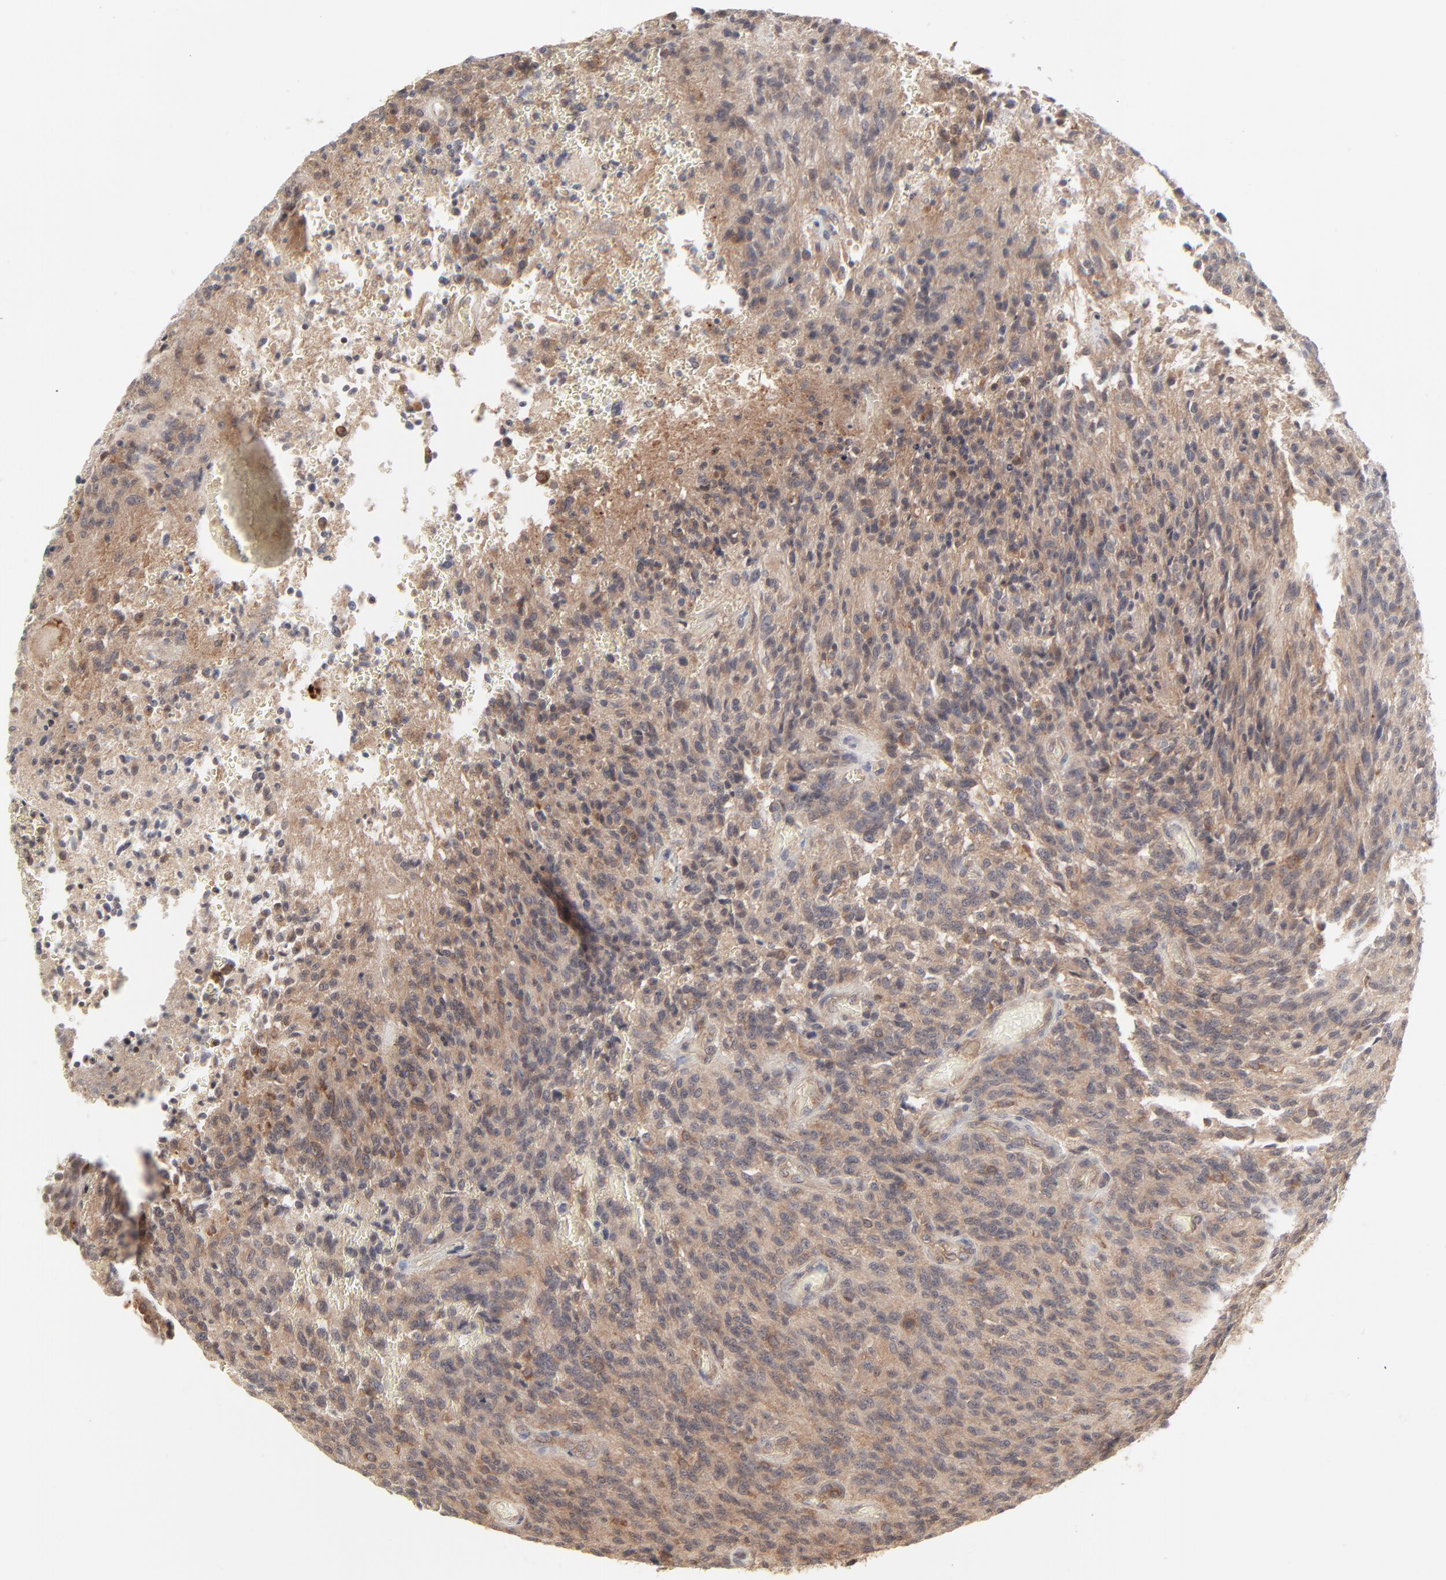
{"staining": {"intensity": "moderate", "quantity": ">75%", "location": "cytoplasmic/membranous"}, "tissue": "glioma", "cell_type": "Tumor cells", "image_type": "cancer", "snomed": [{"axis": "morphology", "description": "Normal tissue, NOS"}, {"axis": "morphology", "description": "Glioma, malignant, High grade"}, {"axis": "topography", "description": "Cerebral cortex"}], "caption": "Glioma stained with a protein marker displays moderate staining in tumor cells.", "gene": "RAB5C", "patient": {"sex": "male", "age": 56}}